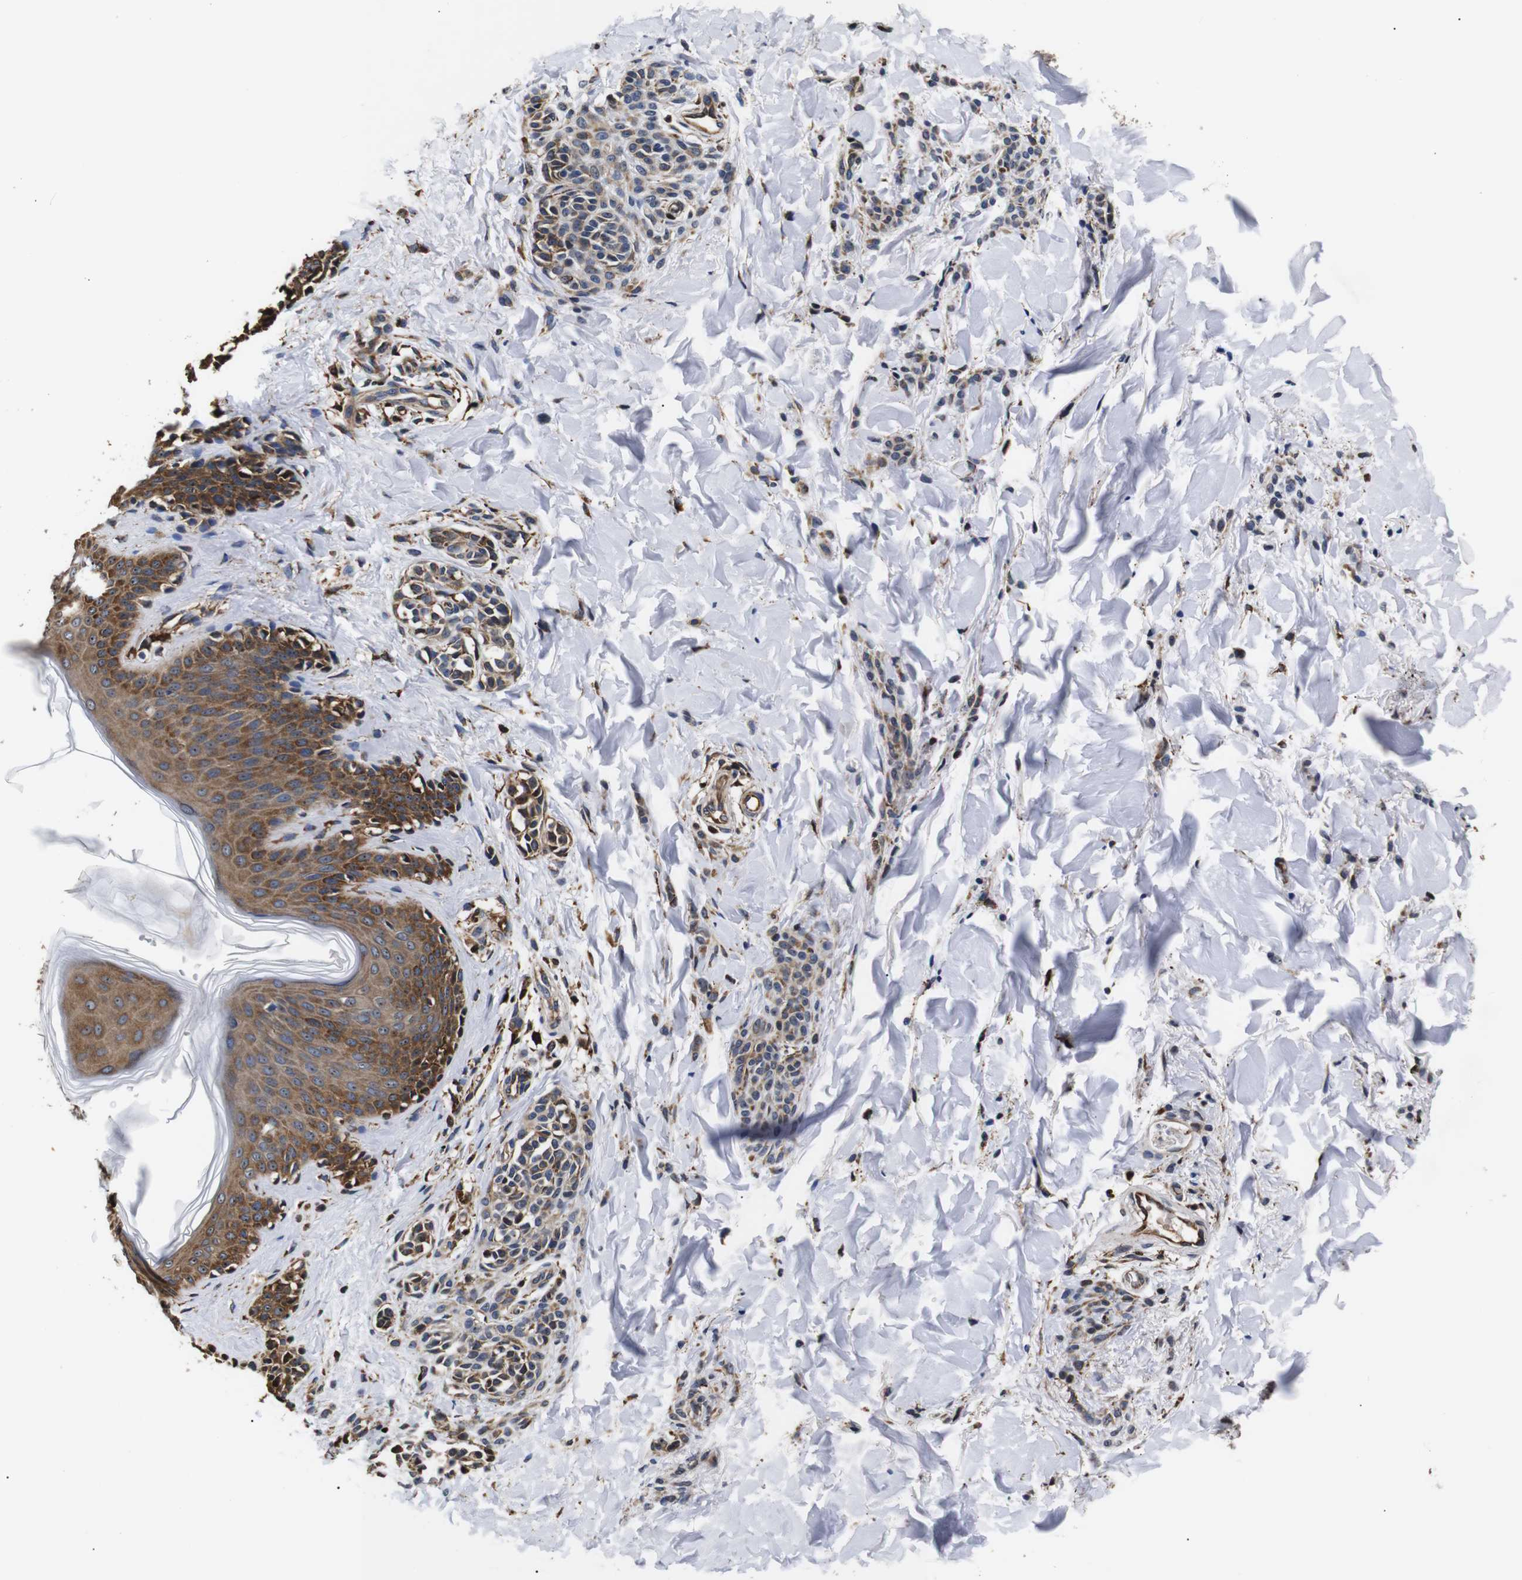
{"staining": {"intensity": "moderate", "quantity": ">75%", "location": "cytoplasmic/membranous"}, "tissue": "skin", "cell_type": "Fibroblasts", "image_type": "normal", "snomed": [{"axis": "morphology", "description": "Normal tissue, NOS"}, {"axis": "topography", "description": "Skin"}], "caption": "Fibroblasts display moderate cytoplasmic/membranous staining in about >75% of cells in normal skin. The staining is performed using DAB (3,3'-diaminobenzidine) brown chromogen to label protein expression. The nuclei are counter-stained blue using hematoxylin.", "gene": "HHIP", "patient": {"sex": "male", "age": 16}}